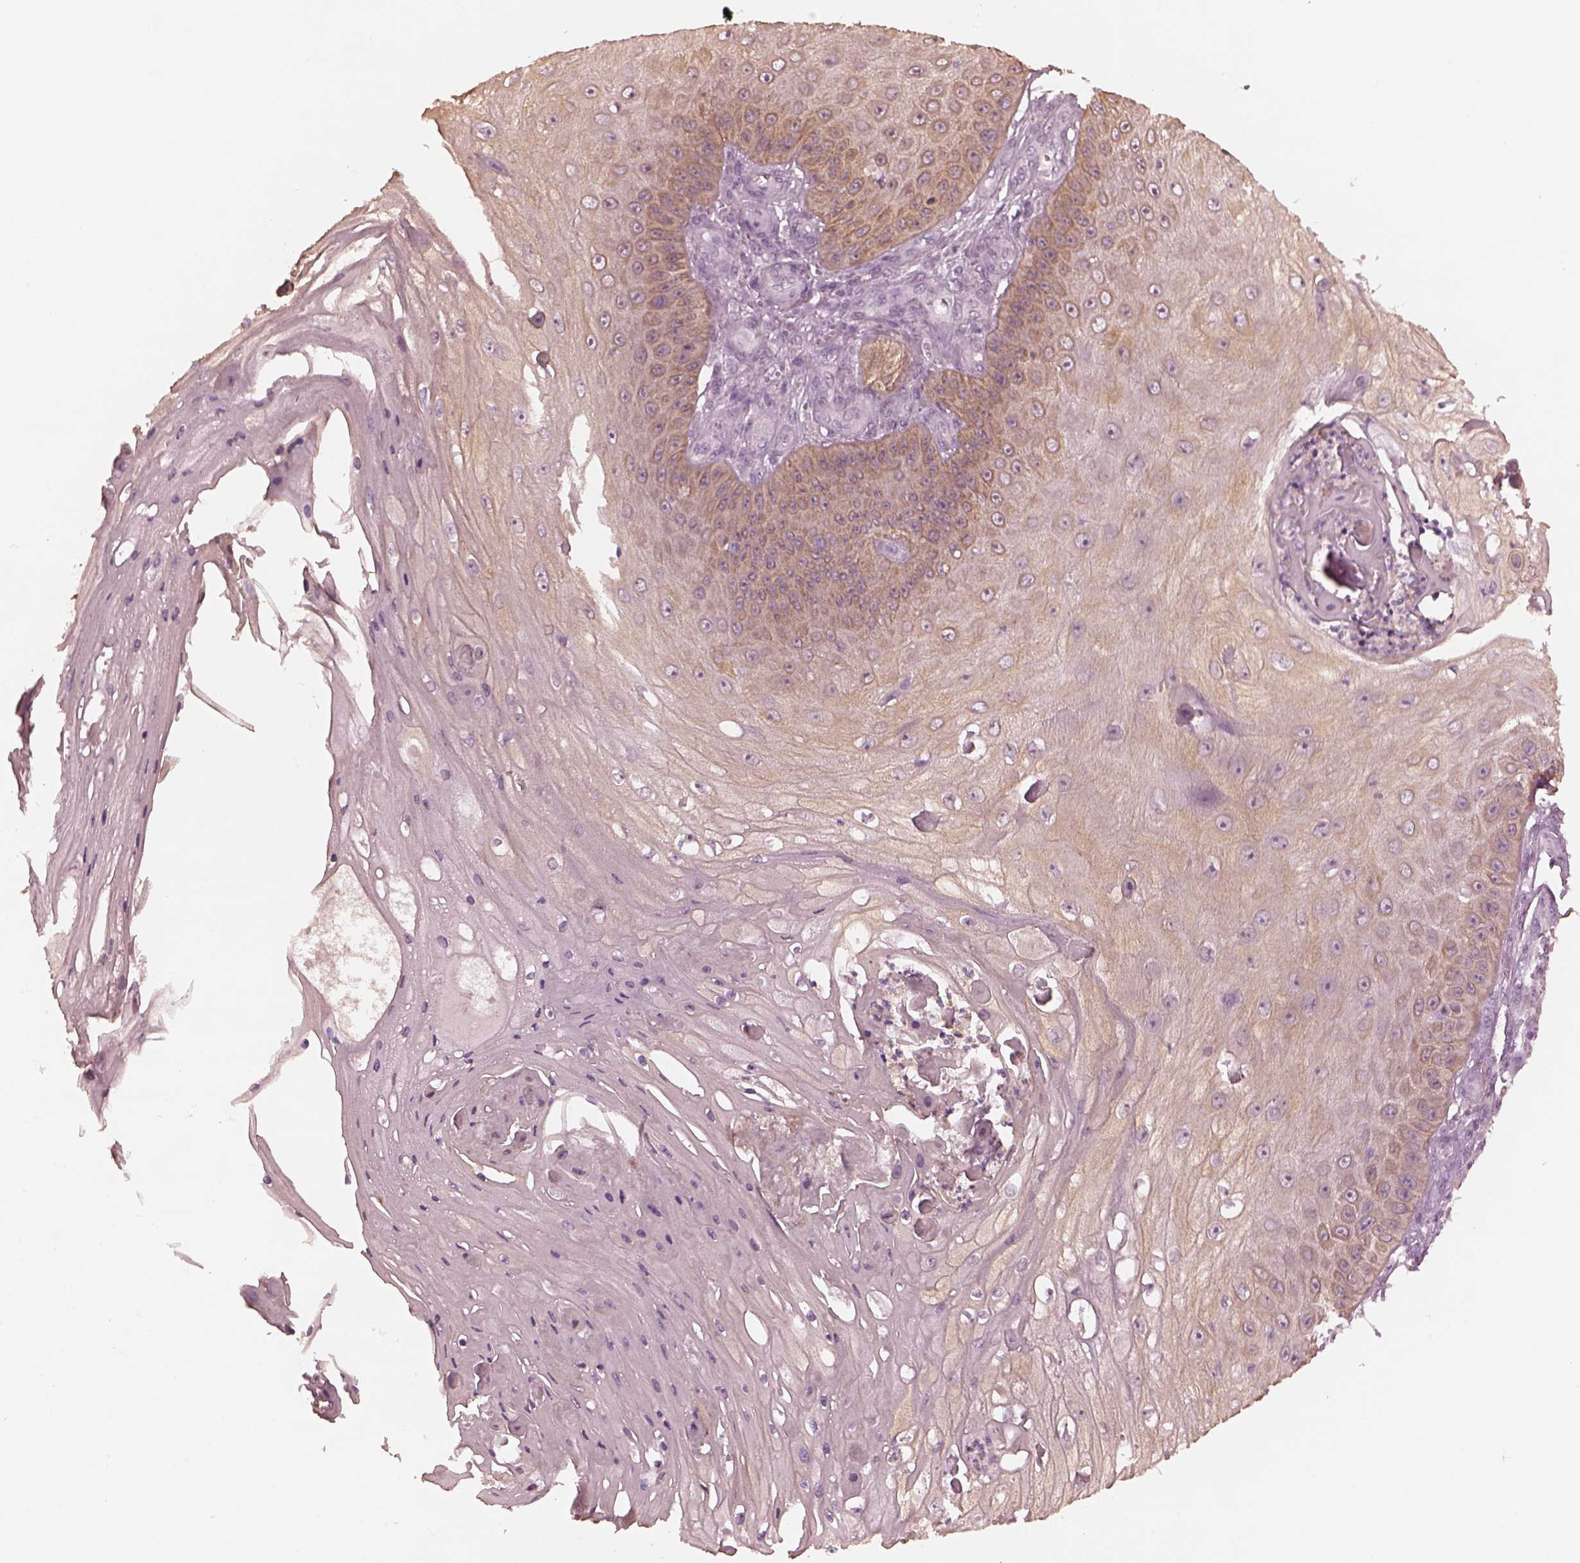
{"staining": {"intensity": "moderate", "quantity": ">75%", "location": "cytoplasmic/membranous"}, "tissue": "skin cancer", "cell_type": "Tumor cells", "image_type": "cancer", "snomed": [{"axis": "morphology", "description": "Squamous cell carcinoma, NOS"}, {"axis": "topography", "description": "Skin"}], "caption": "Immunohistochemical staining of human squamous cell carcinoma (skin) shows medium levels of moderate cytoplasmic/membranous staining in approximately >75% of tumor cells.", "gene": "KRT79", "patient": {"sex": "male", "age": 70}}